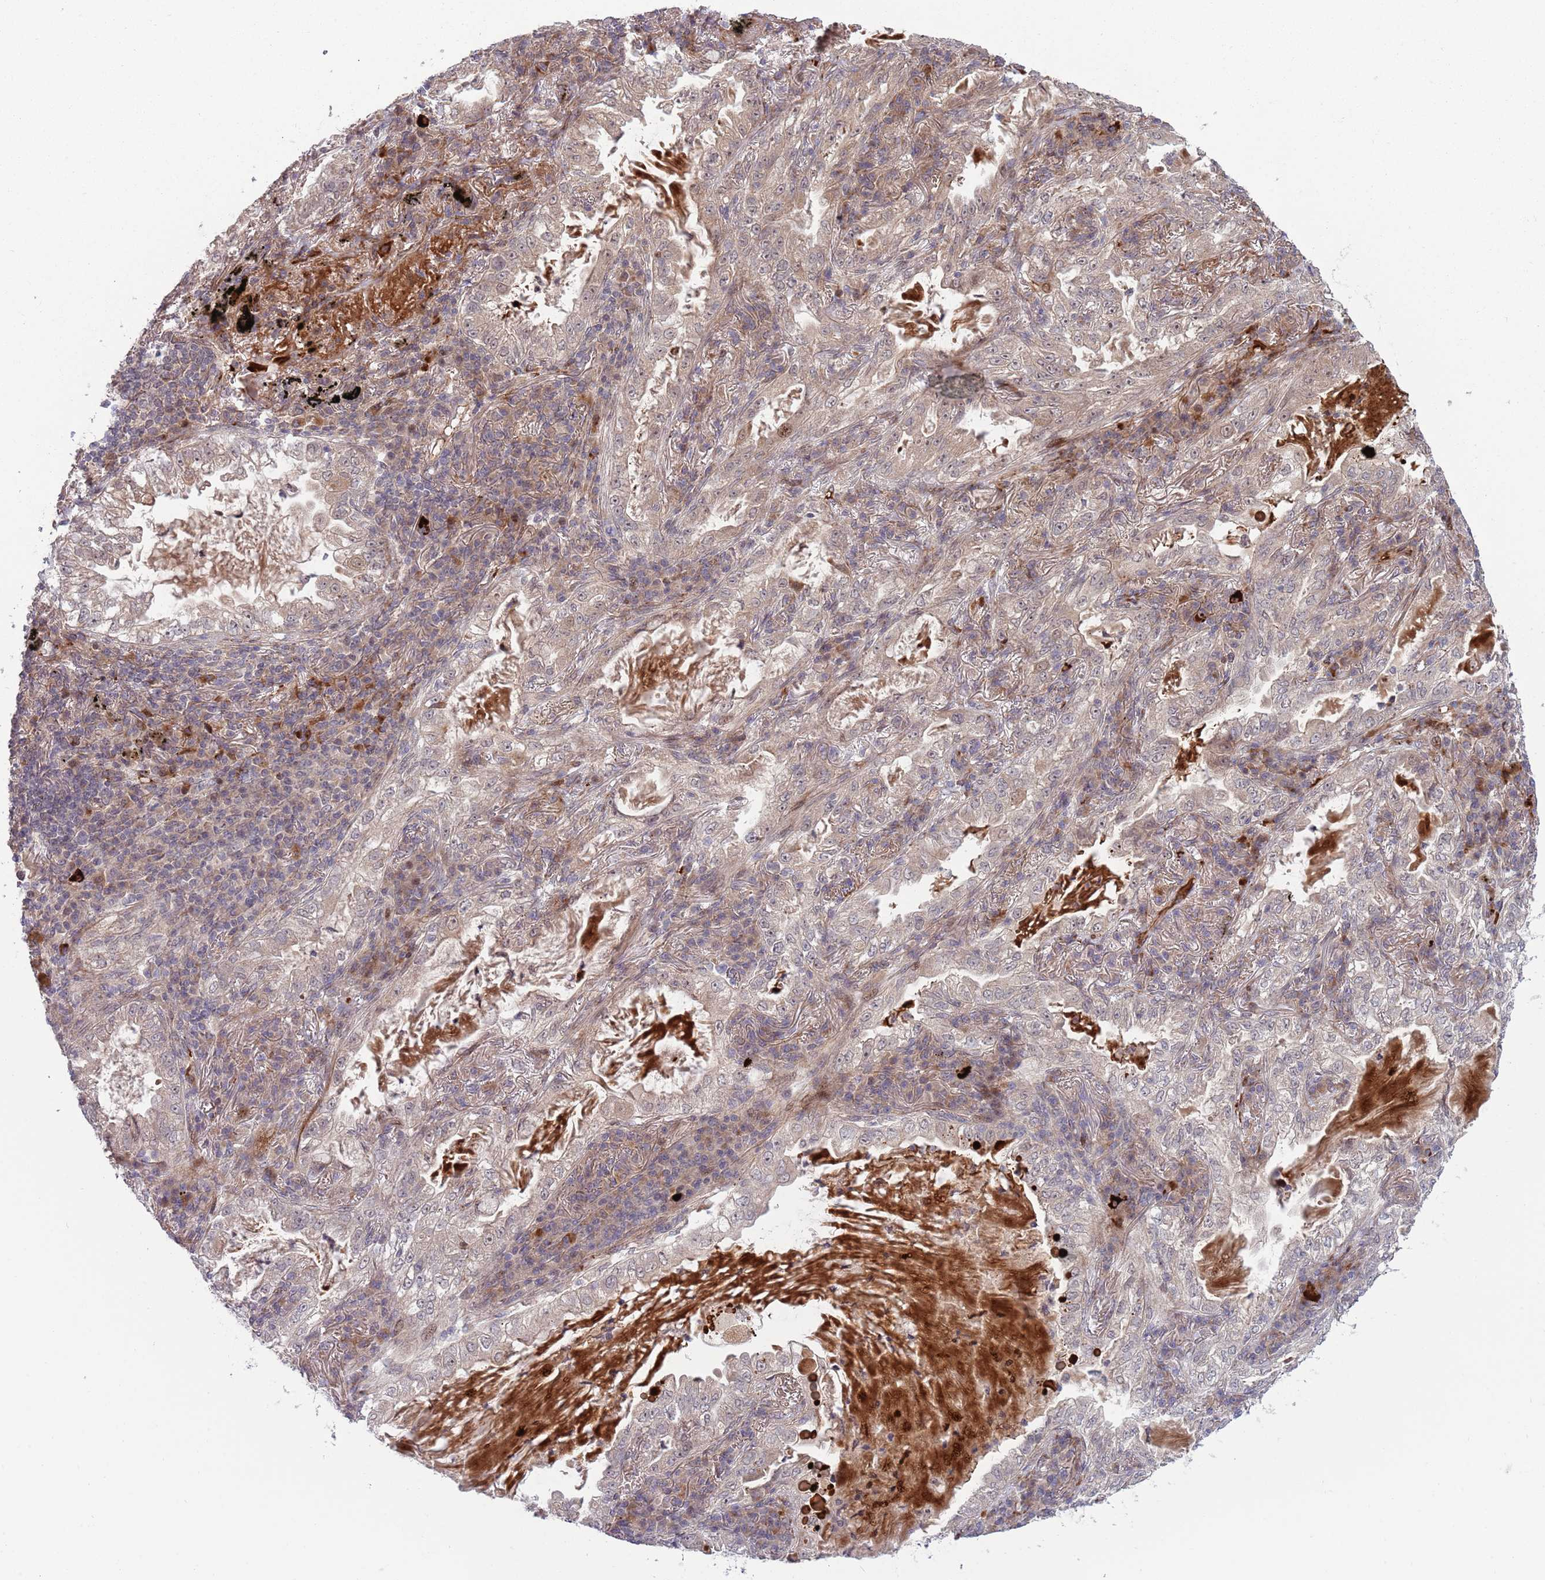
{"staining": {"intensity": "weak", "quantity": "25%-75%", "location": "cytoplasmic/membranous"}, "tissue": "lung cancer", "cell_type": "Tumor cells", "image_type": "cancer", "snomed": [{"axis": "morphology", "description": "Adenocarcinoma, NOS"}, {"axis": "topography", "description": "Lung"}], "caption": "There is low levels of weak cytoplasmic/membranous staining in tumor cells of lung cancer, as demonstrated by immunohistochemical staining (brown color).", "gene": "NT5DC4", "patient": {"sex": "female", "age": 73}}